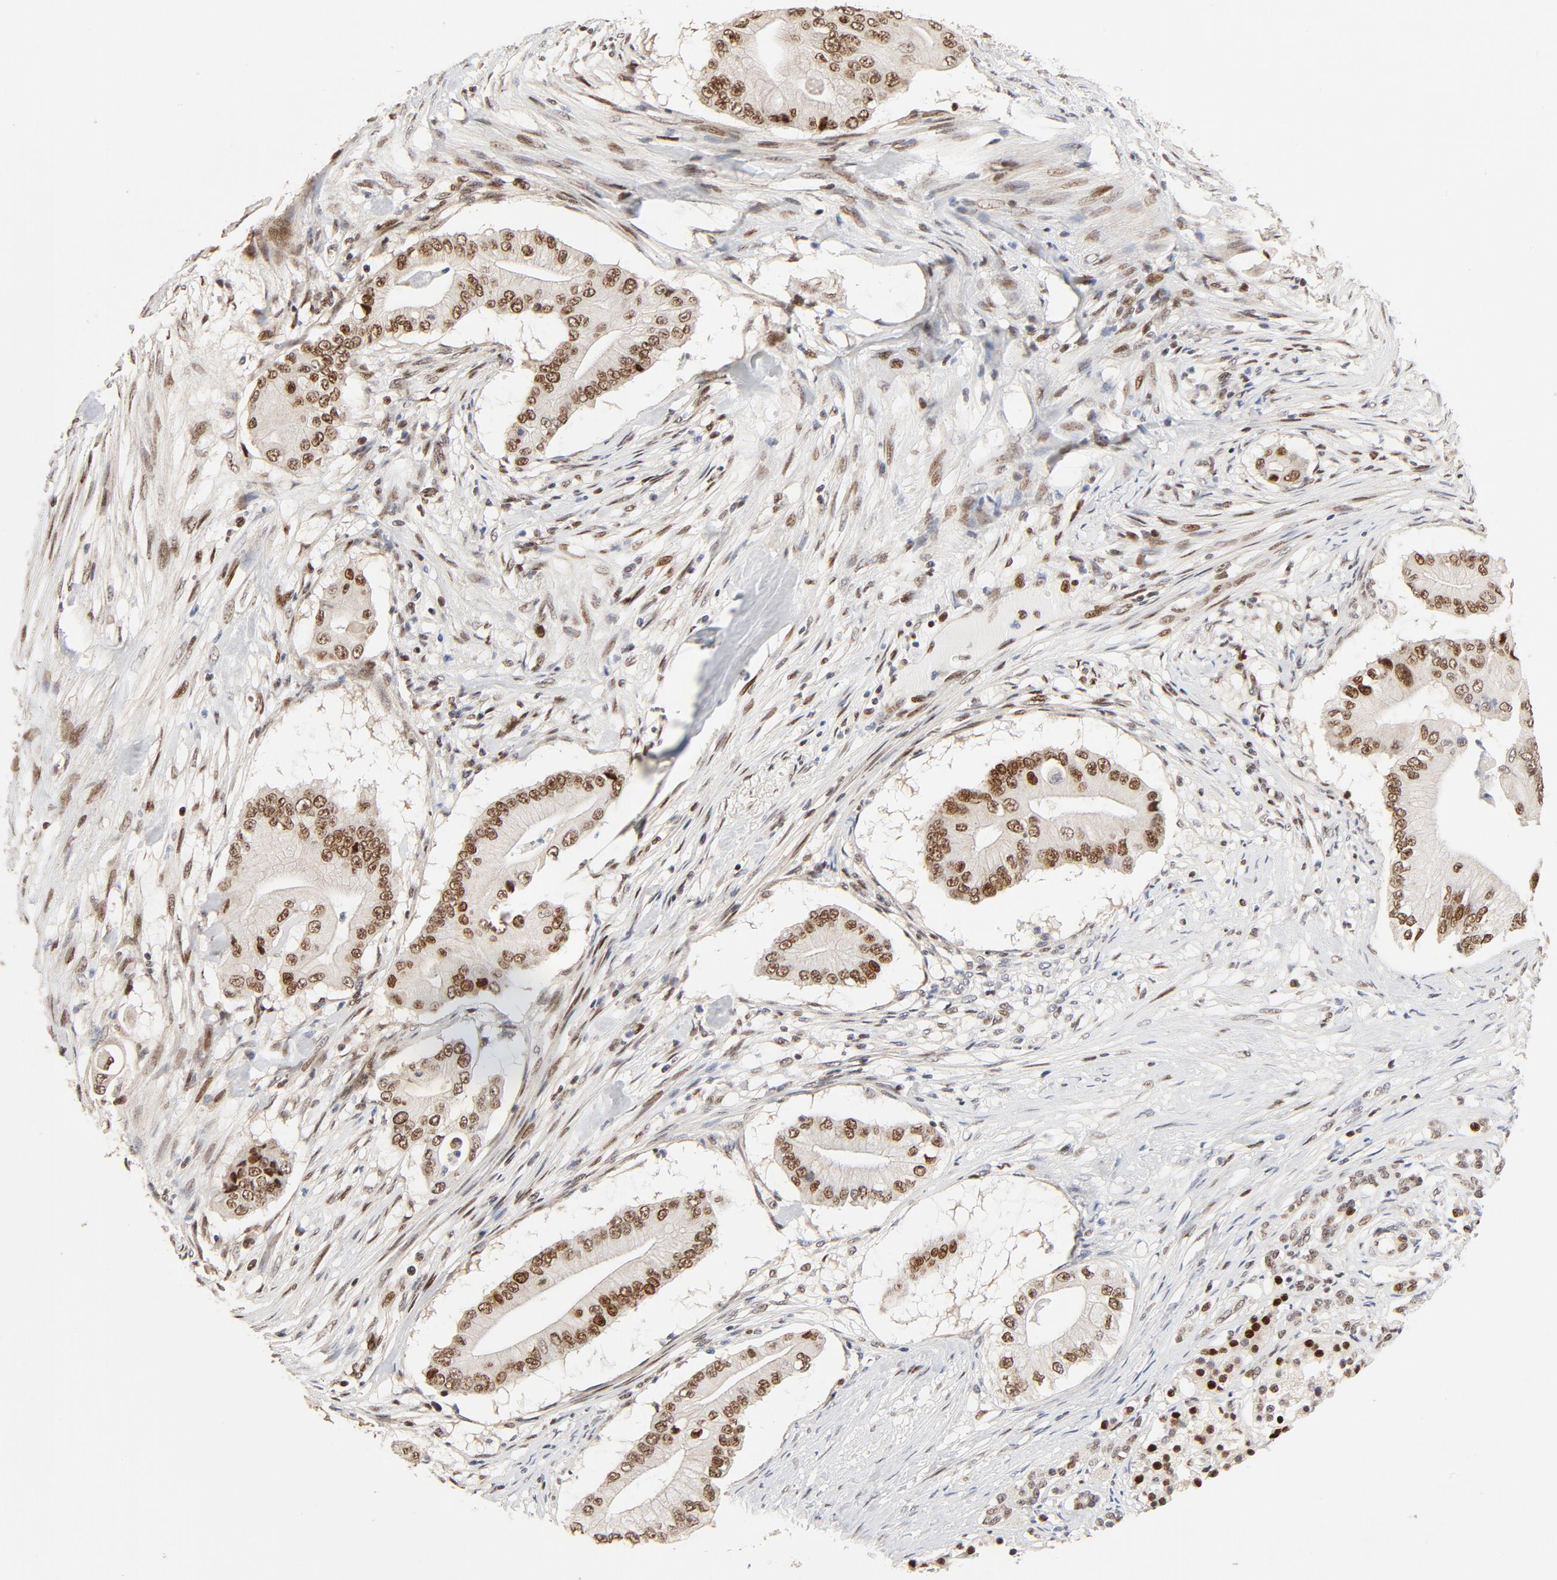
{"staining": {"intensity": "moderate", "quantity": ">75%", "location": "nuclear"}, "tissue": "pancreatic cancer", "cell_type": "Tumor cells", "image_type": "cancer", "snomed": [{"axis": "morphology", "description": "Adenocarcinoma, NOS"}, {"axis": "topography", "description": "Pancreas"}], "caption": "DAB immunohistochemical staining of human pancreatic cancer demonstrates moderate nuclear protein staining in about >75% of tumor cells.", "gene": "GTF2I", "patient": {"sex": "male", "age": 62}}